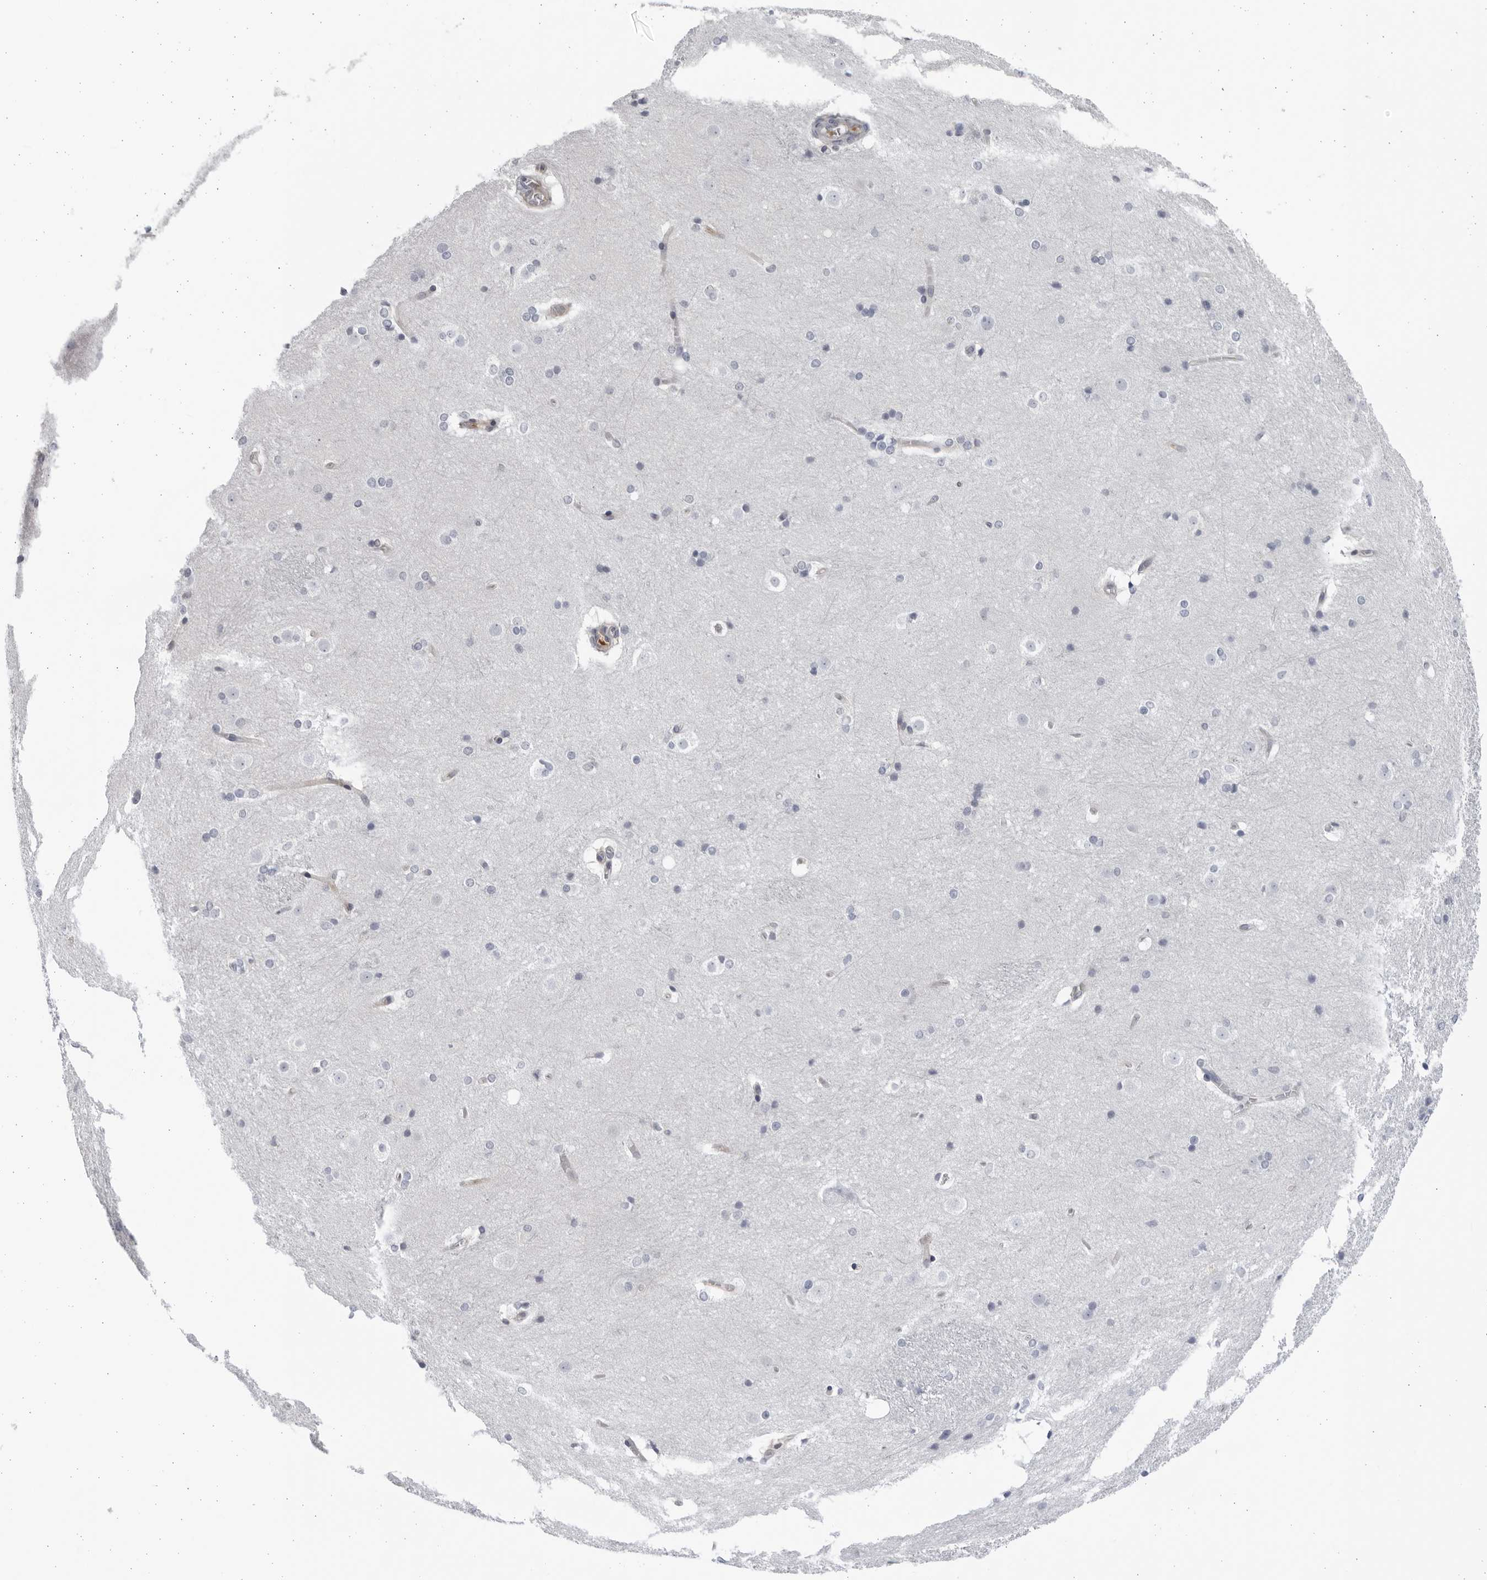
{"staining": {"intensity": "negative", "quantity": "none", "location": "none"}, "tissue": "caudate", "cell_type": "Glial cells", "image_type": "normal", "snomed": [{"axis": "morphology", "description": "Normal tissue, NOS"}, {"axis": "topography", "description": "Lateral ventricle wall"}], "caption": "This is a photomicrograph of IHC staining of benign caudate, which shows no positivity in glial cells. Nuclei are stained in blue.", "gene": "BMP2K", "patient": {"sex": "female", "age": 19}}